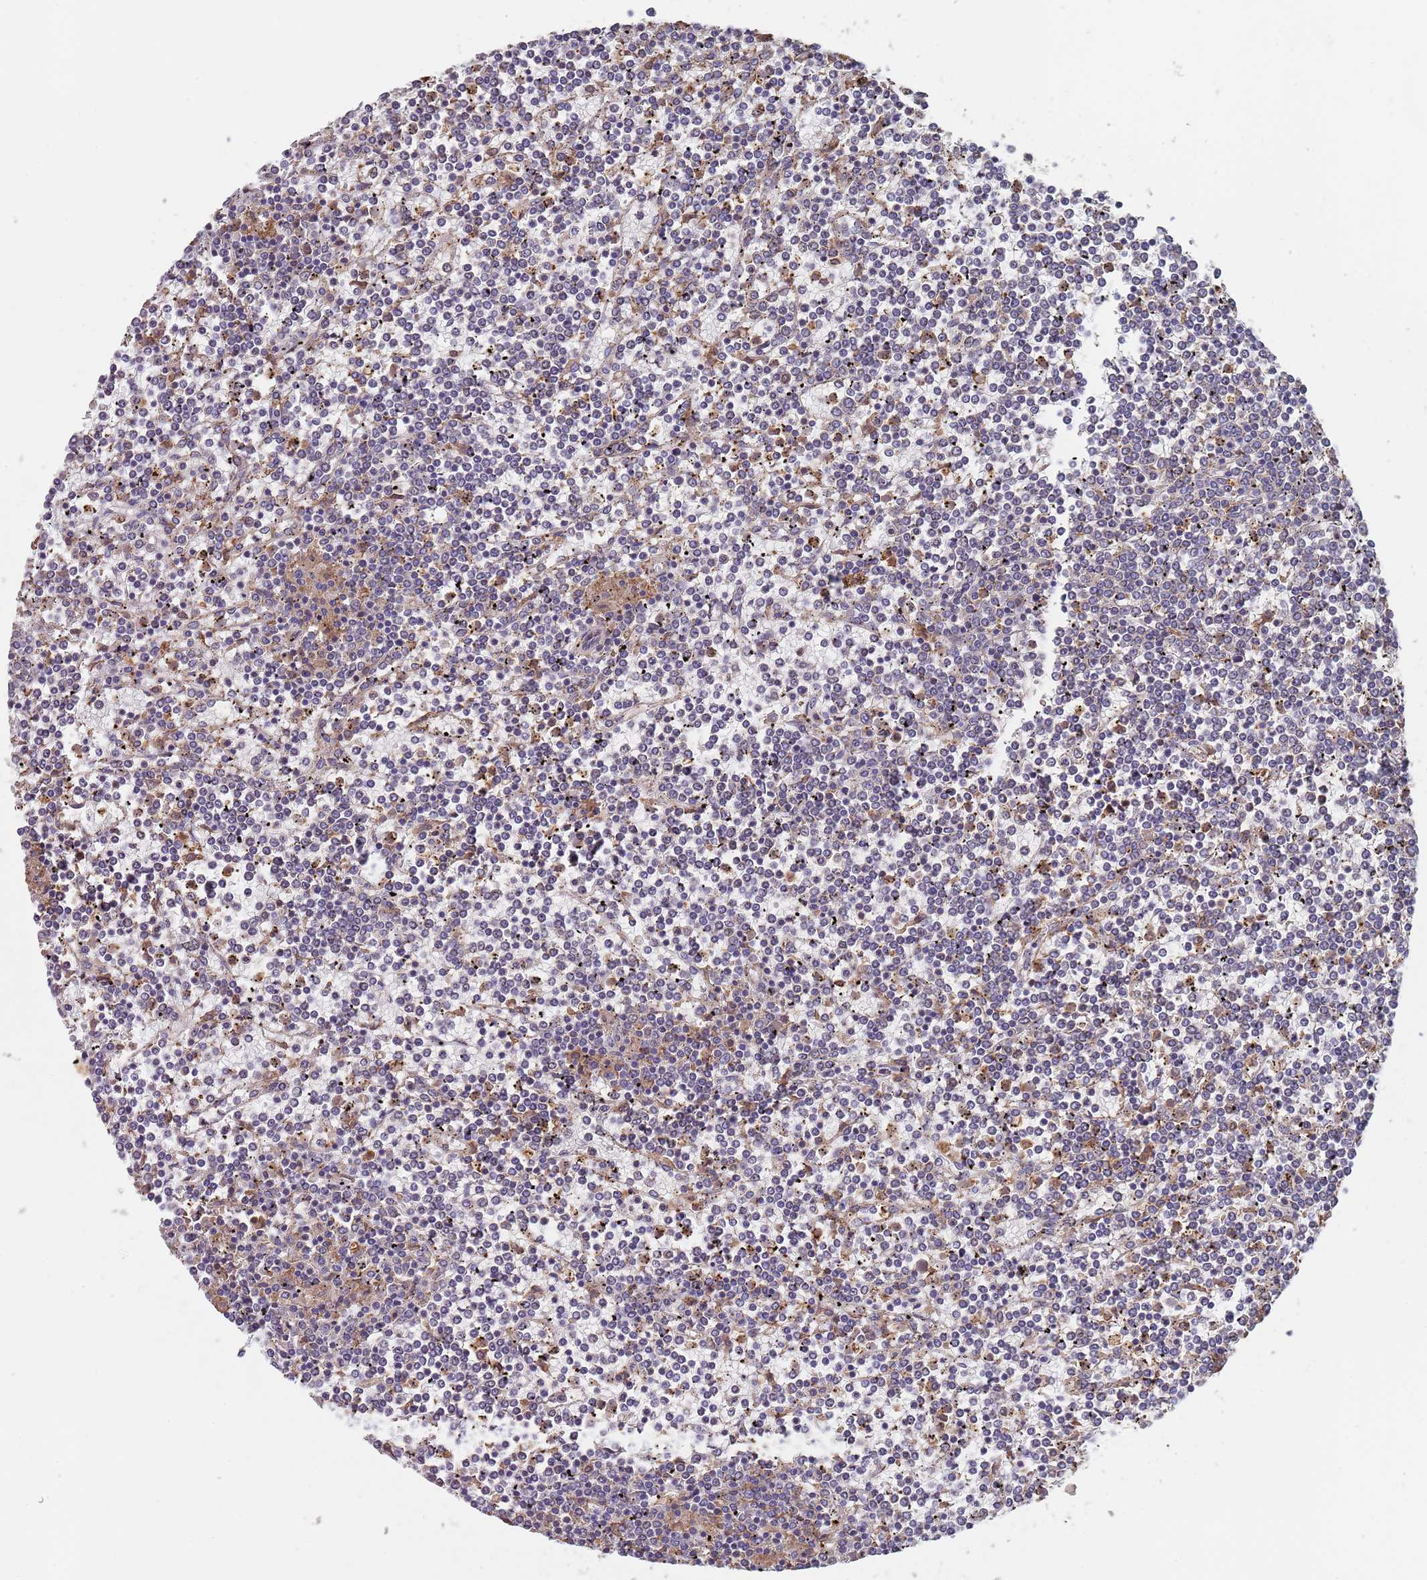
{"staining": {"intensity": "negative", "quantity": "none", "location": "none"}, "tissue": "lymphoma", "cell_type": "Tumor cells", "image_type": "cancer", "snomed": [{"axis": "morphology", "description": "Malignant lymphoma, non-Hodgkin's type, Low grade"}, {"axis": "topography", "description": "Spleen"}], "caption": "Photomicrograph shows no significant protein expression in tumor cells of low-grade malignant lymphoma, non-Hodgkin's type.", "gene": "DCUN1D3", "patient": {"sex": "female", "age": 19}}